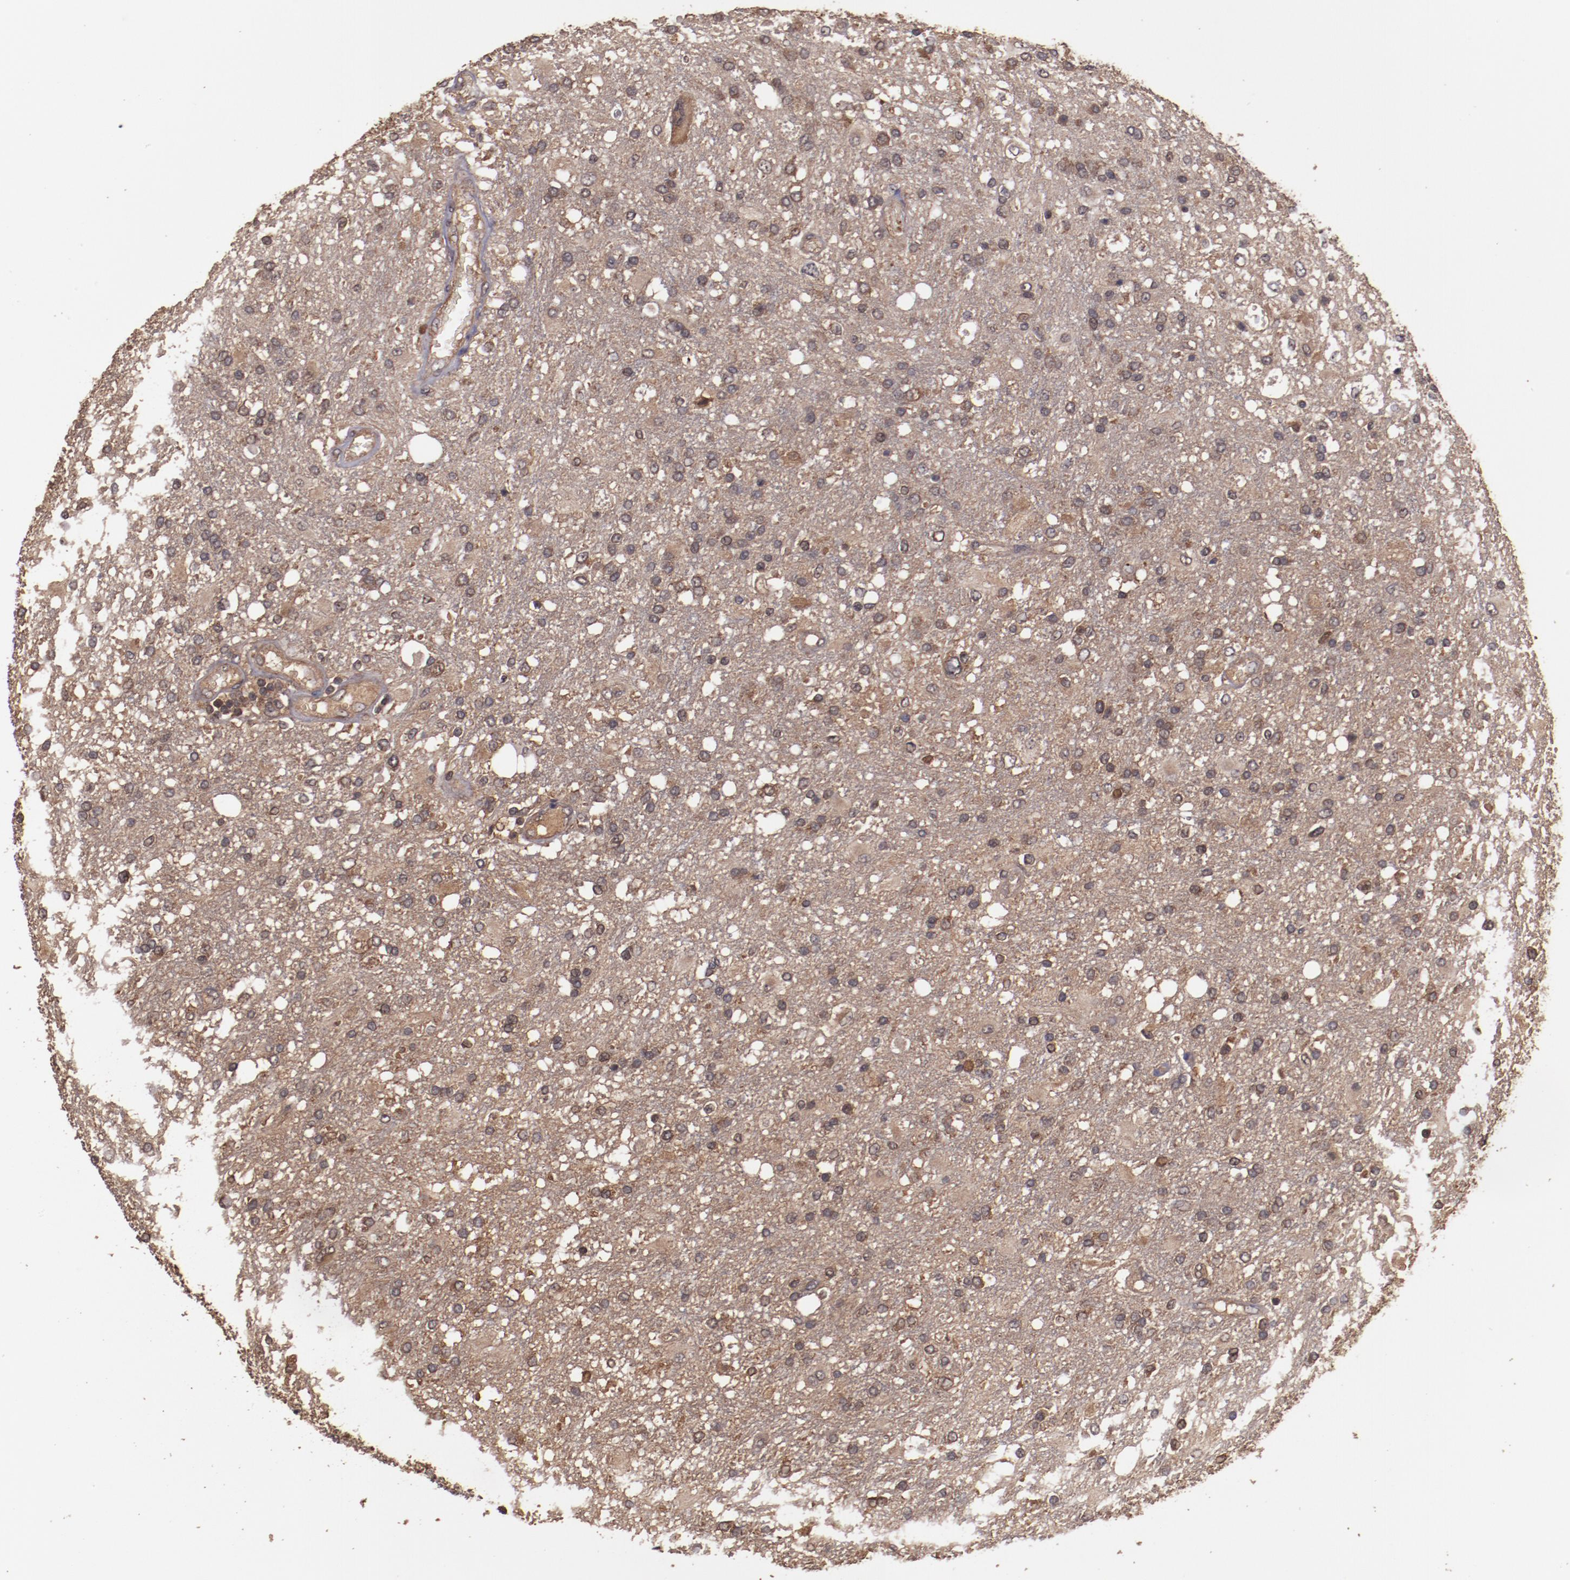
{"staining": {"intensity": "moderate", "quantity": ">75%", "location": "cytoplasmic/membranous"}, "tissue": "glioma", "cell_type": "Tumor cells", "image_type": "cancer", "snomed": [{"axis": "morphology", "description": "Glioma, malignant, High grade"}, {"axis": "topography", "description": "Cerebral cortex"}], "caption": "Human malignant glioma (high-grade) stained with a brown dye exhibits moderate cytoplasmic/membranous positive staining in about >75% of tumor cells.", "gene": "TXNDC16", "patient": {"sex": "male", "age": 79}}